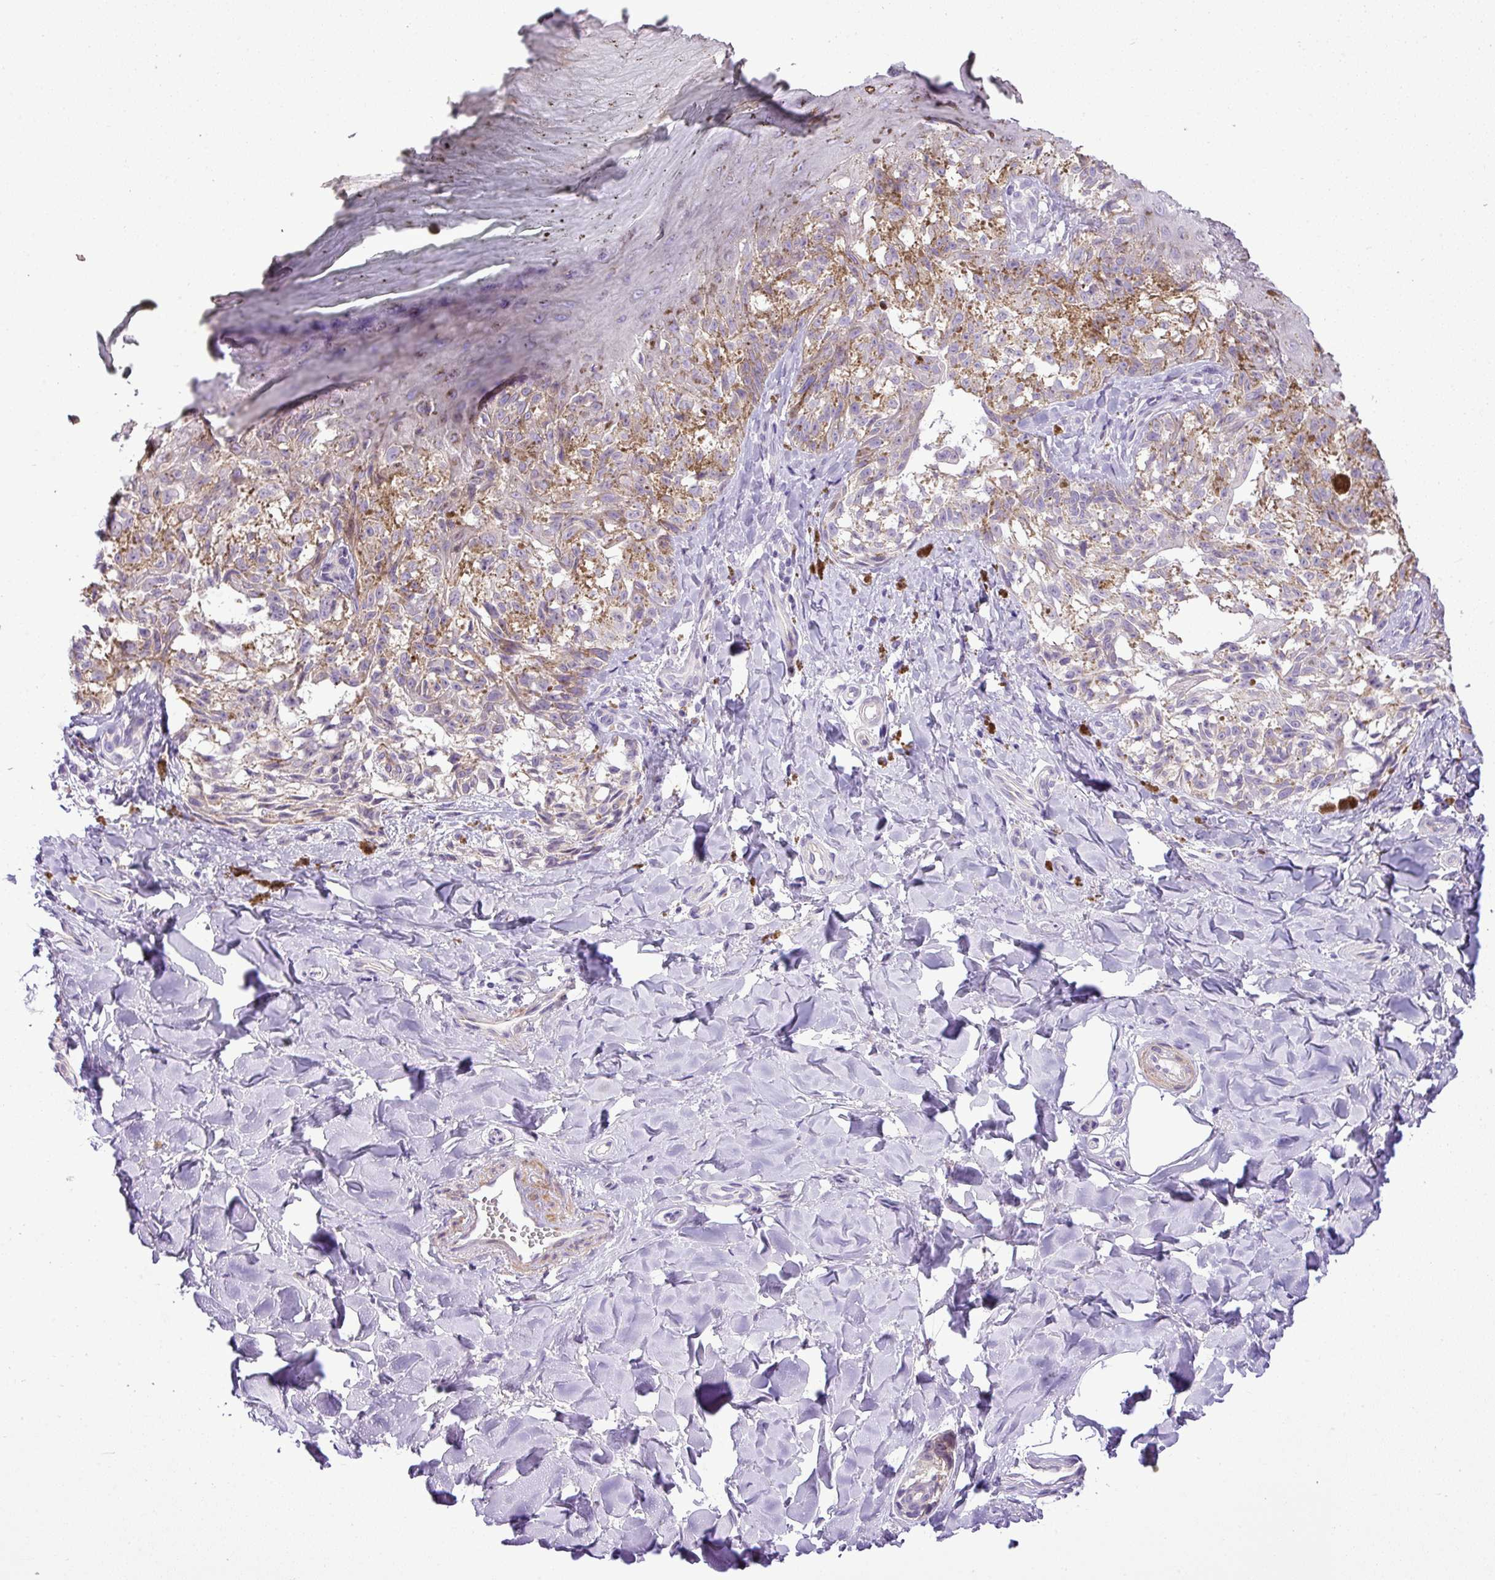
{"staining": {"intensity": "weak", "quantity": "<25%", "location": "cytoplasmic/membranous"}, "tissue": "melanoma", "cell_type": "Tumor cells", "image_type": "cancer", "snomed": [{"axis": "morphology", "description": "Malignant melanoma, NOS"}, {"axis": "topography", "description": "Skin"}], "caption": "The IHC micrograph has no significant expression in tumor cells of malignant melanoma tissue.", "gene": "MOCS3", "patient": {"sex": "female", "age": 65}}